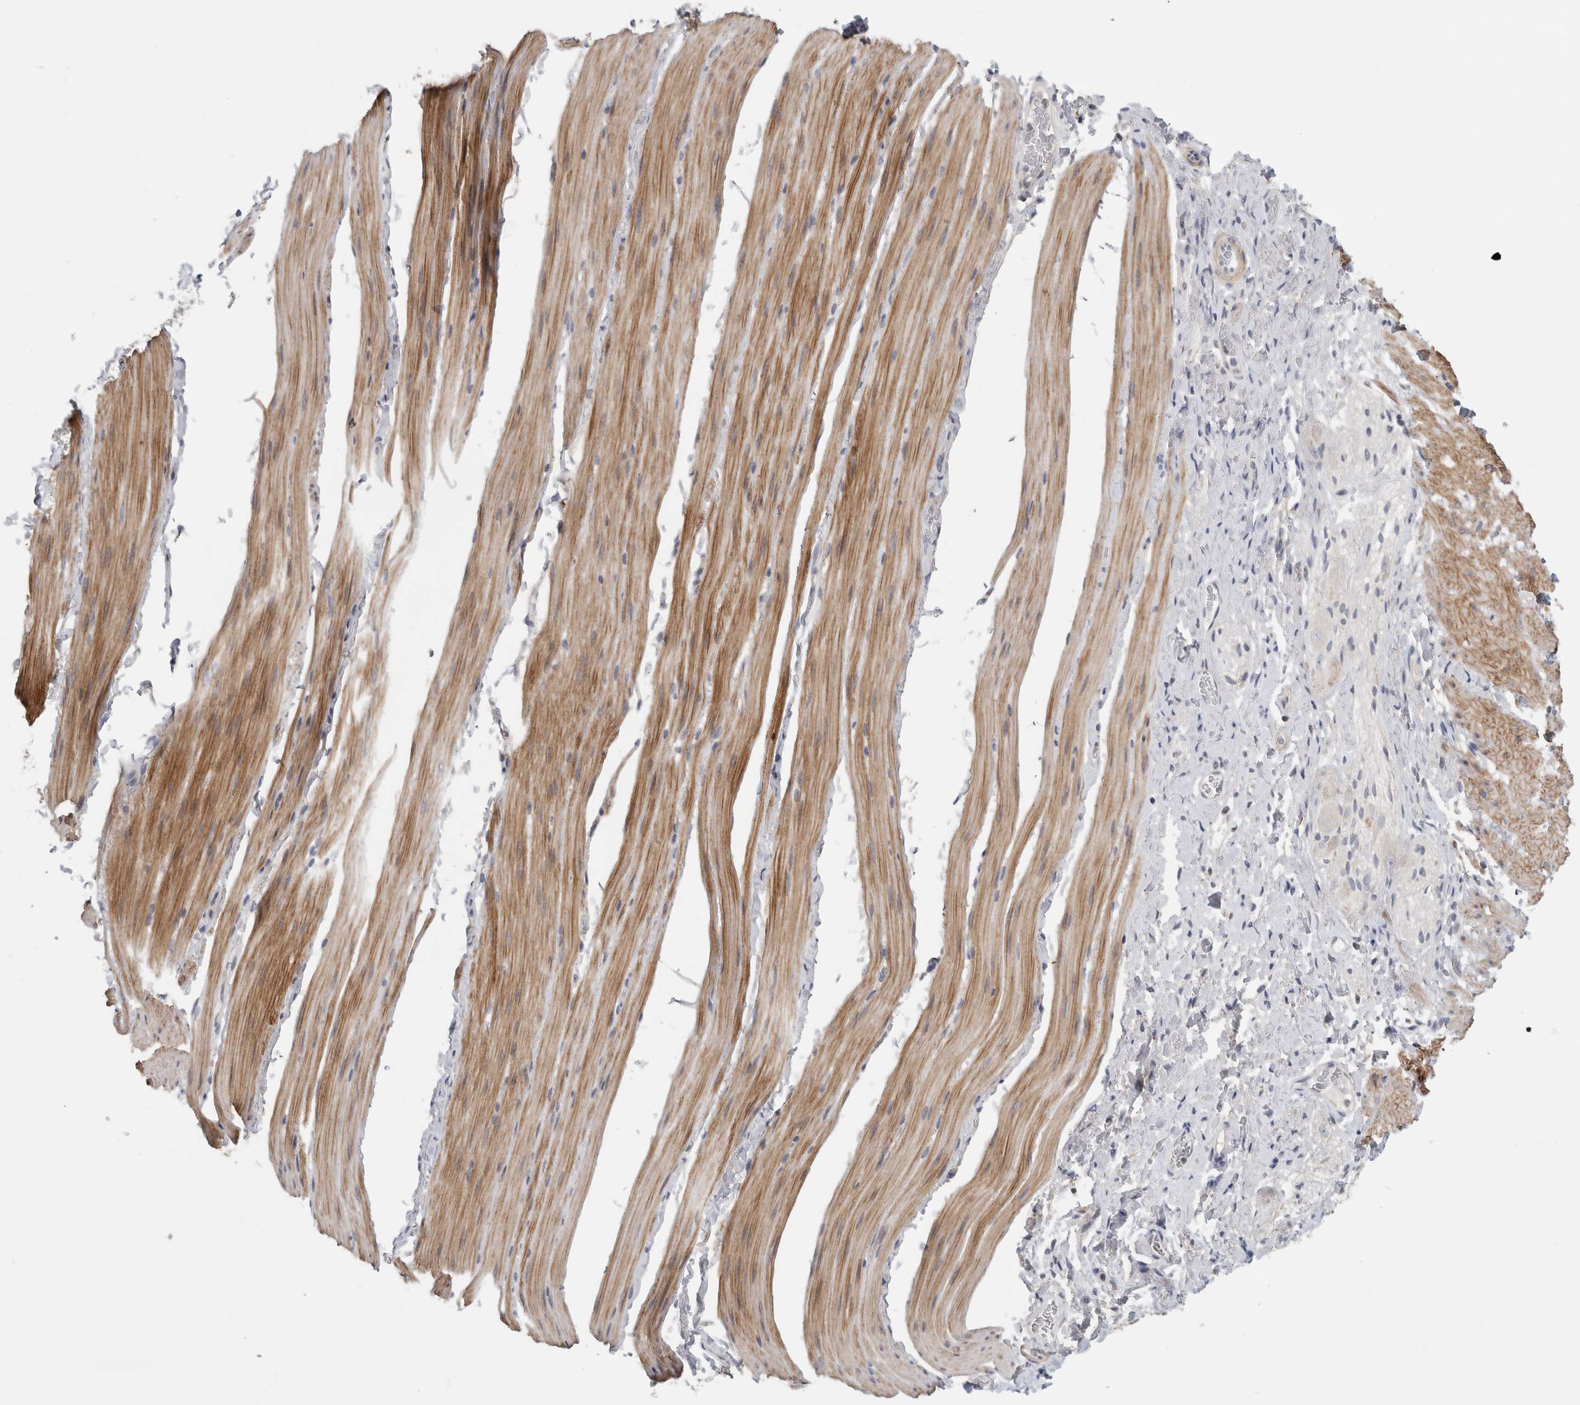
{"staining": {"intensity": "moderate", "quantity": ">75%", "location": "cytoplasmic/membranous"}, "tissue": "smooth muscle", "cell_type": "Smooth muscle cells", "image_type": "normal", "snomed": [{"axis": "morphology", "description": "Normal tissue, NOS"}, {"axis": "topography", "description": "Smooth muscle"}, {"axis": "topography", "description": "Small intestine"}], "caption": "Immunohistochemical staining of benign human smooth muscle demonstrates >75% levels of moderate cytoplasmic/membranous protein positivity in about >75% of smooth muscle cells. The protein is stained brown, and the nuclei are stained in blue (DAB IHC with brightfield microscopy, high magnification).", "gene": "MGAT1", "patient": {"sex": "female", "age": 84}}